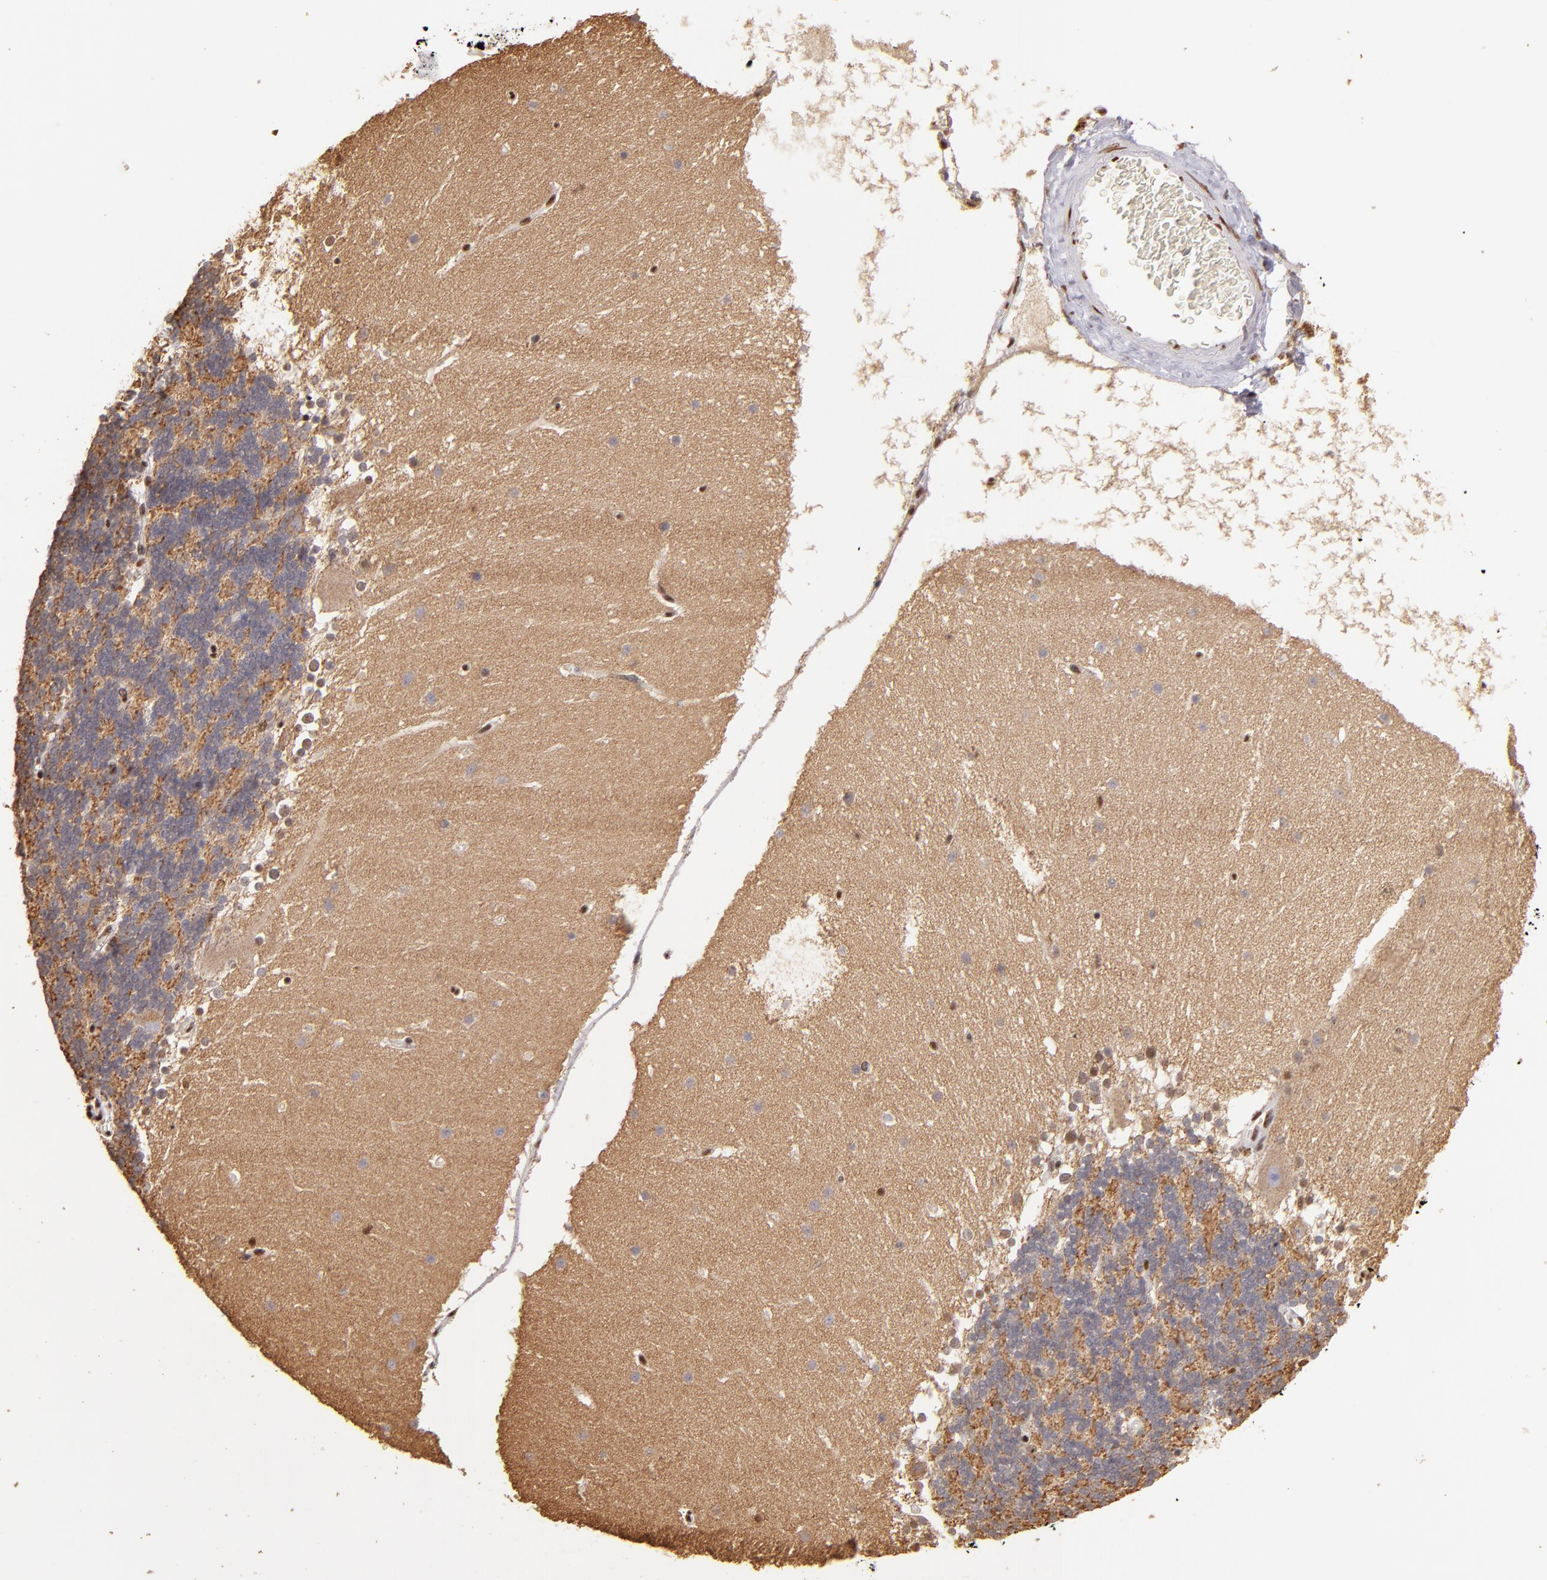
{"staining": {"intensity": "moderate", "quantity": ">75%", "location": "cytoplasmic/membranous"}, "tissue": "cerebellum", "cell_type": "Cells in granular layer", "image_type": "normal", "snomed": [{"axis": "morphology", "description": "Normal tissue, NOS"}, {"axis": "topography", "description": "Cerebellum"}], "caption": "A histopathology image of human cerebellum stained for a protein displays moderate cytoplasmic/membranous brown staining in cells in granular layer.", "gene": "SP1", "patient": {"sex": "female", "age": 19}}